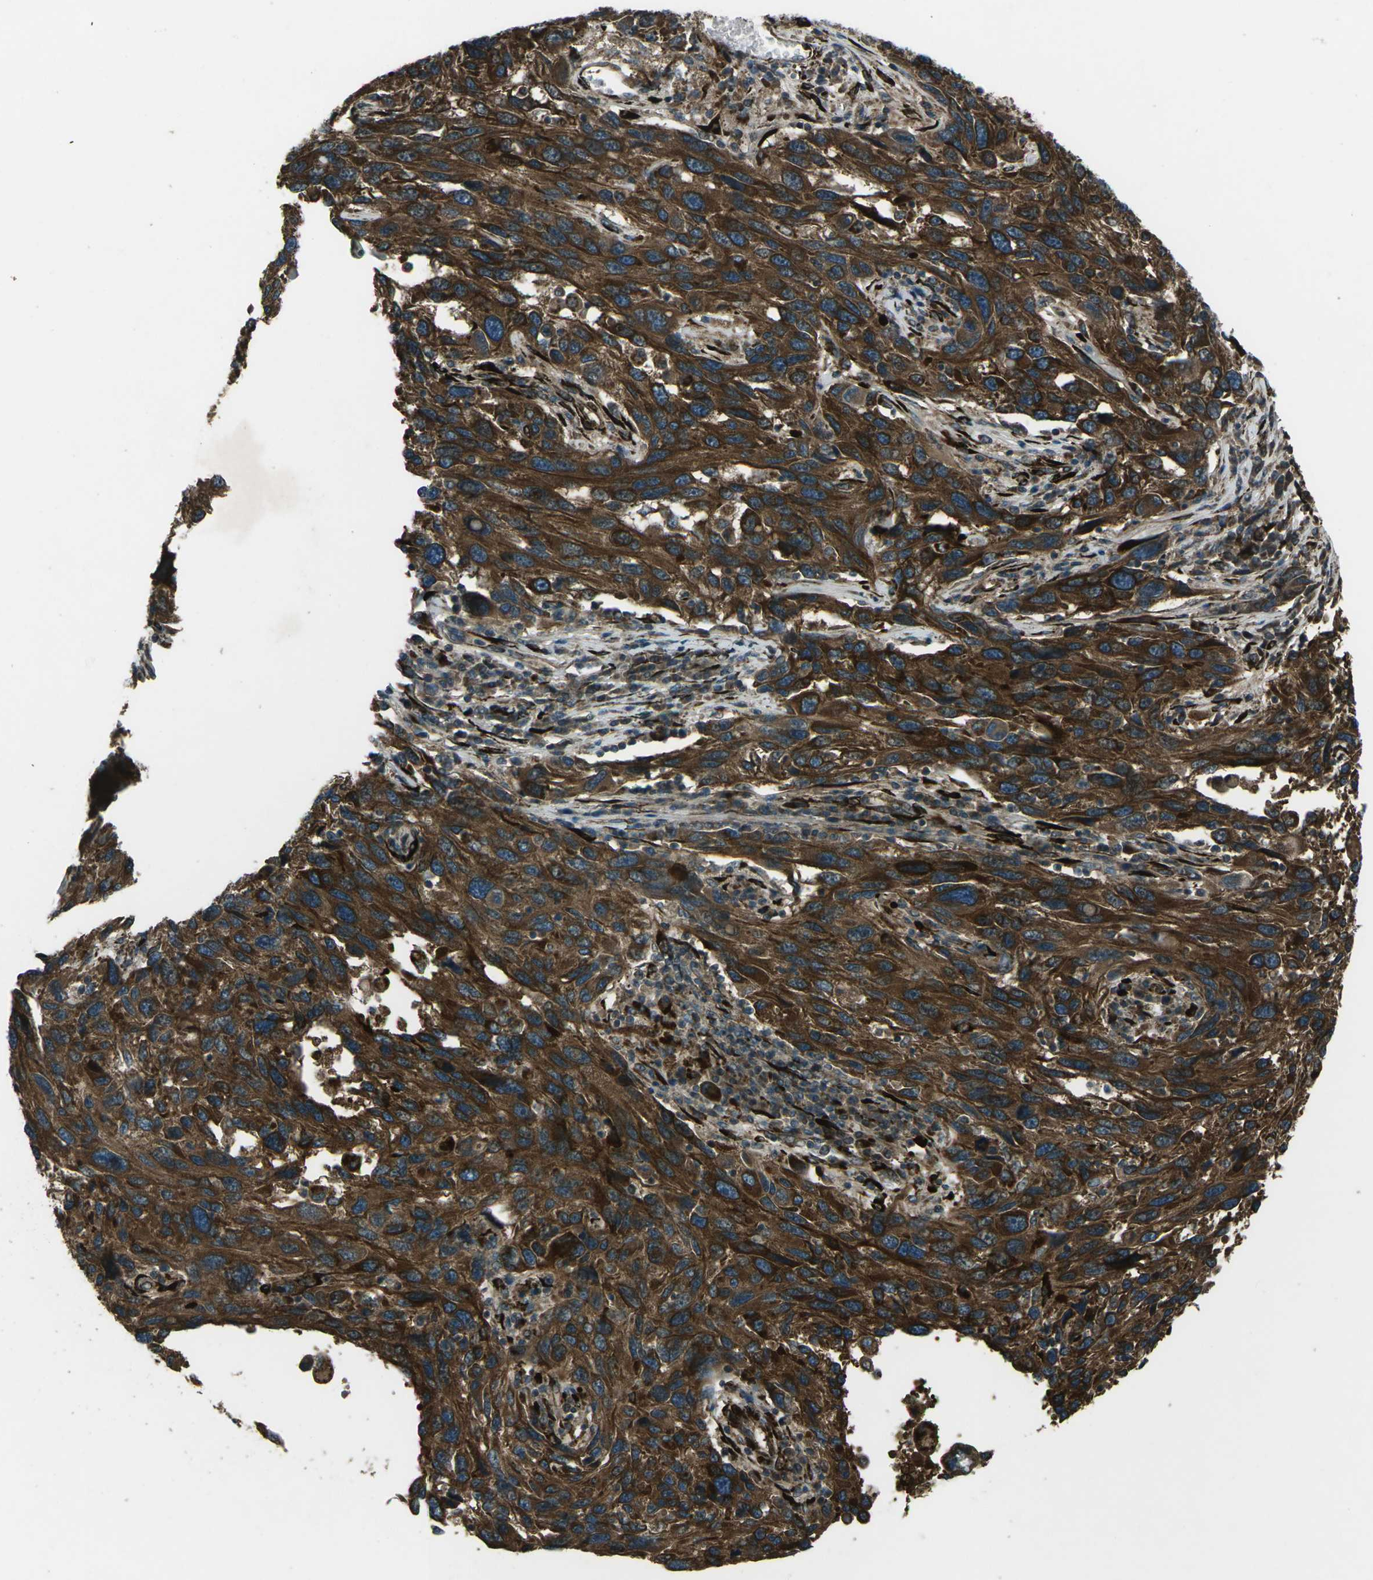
{"staining": {"intensity": "strong", "quantity": ">75%", "location": "cytoplasmic/membranous"}, "tissue": "melanoma", "cell_type": "Tumor cells", "image_type": "cancer", "snomed": [{"axis": "morphology", "description": "Malignant melanoma, NOS"}, {"axis": "topography", "description": "Skin"}], "caption": "Protein analysis of malignant melanoma tissue demonstrates strong cytoplasmic/membranous staining in approximately >75% of tumor cells.", "gene": "LSMEM1", "patient": {"sex": "male", "age": 53}}